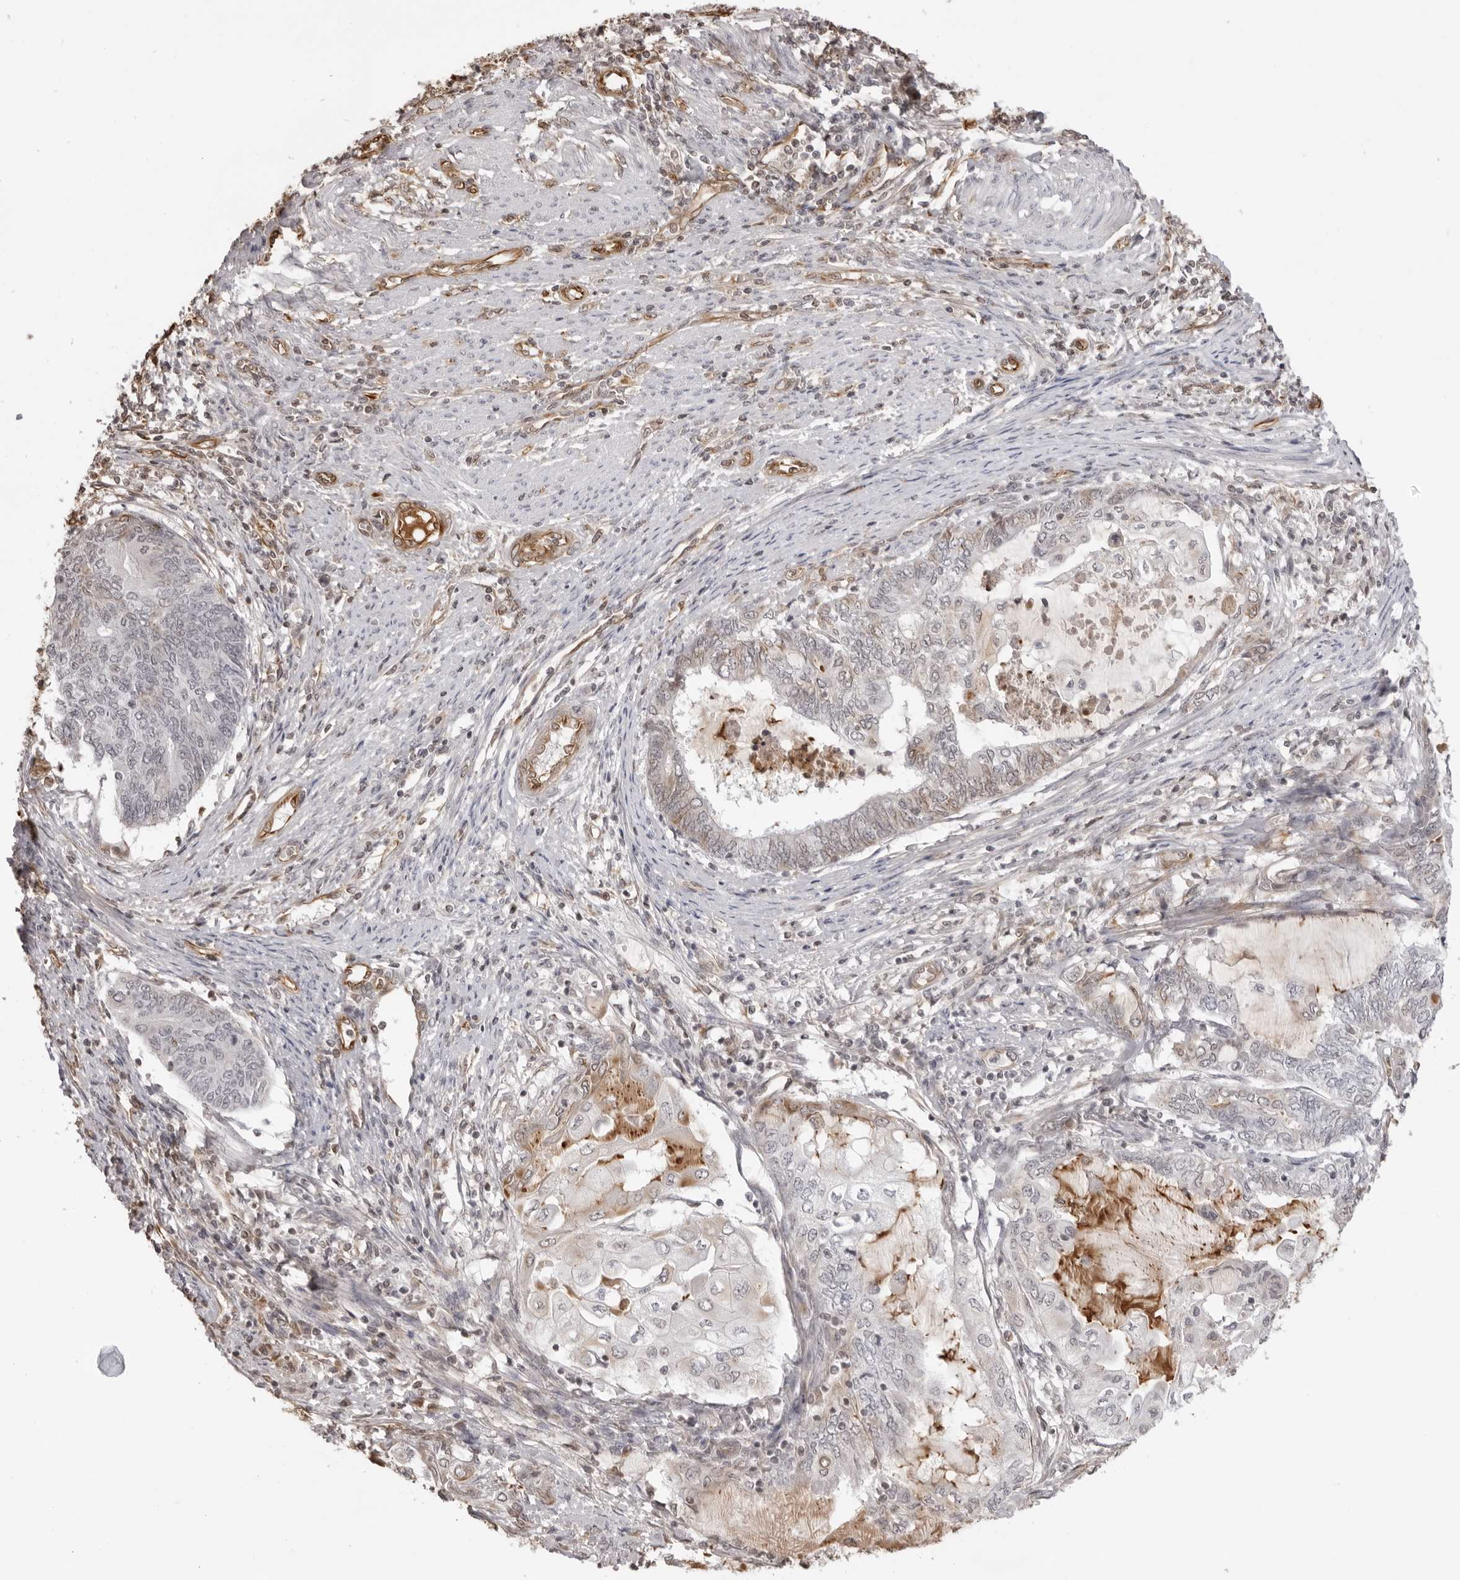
{"staining": {"intensity": "weak", "quantity": "<25%", "location": "cytoplasmic/membranous"}, "tissue": "endometrial cancer", "cell_type": "Tumor cells", "image_type": "cancer", "snomed": [{"axis": "morphology", "description": "Adenocarcinoma, NOS"}, {"axis": "topography", "description": "Uterus"}, {"axis": "topography", "description": "Endometrium"}], "caption": "The image reveals no significant positivity in tumor cells of adenocarcinoma (endometrial).", "gene": "DYNLT5", "patient": {"sex": "female", "age": 70}}